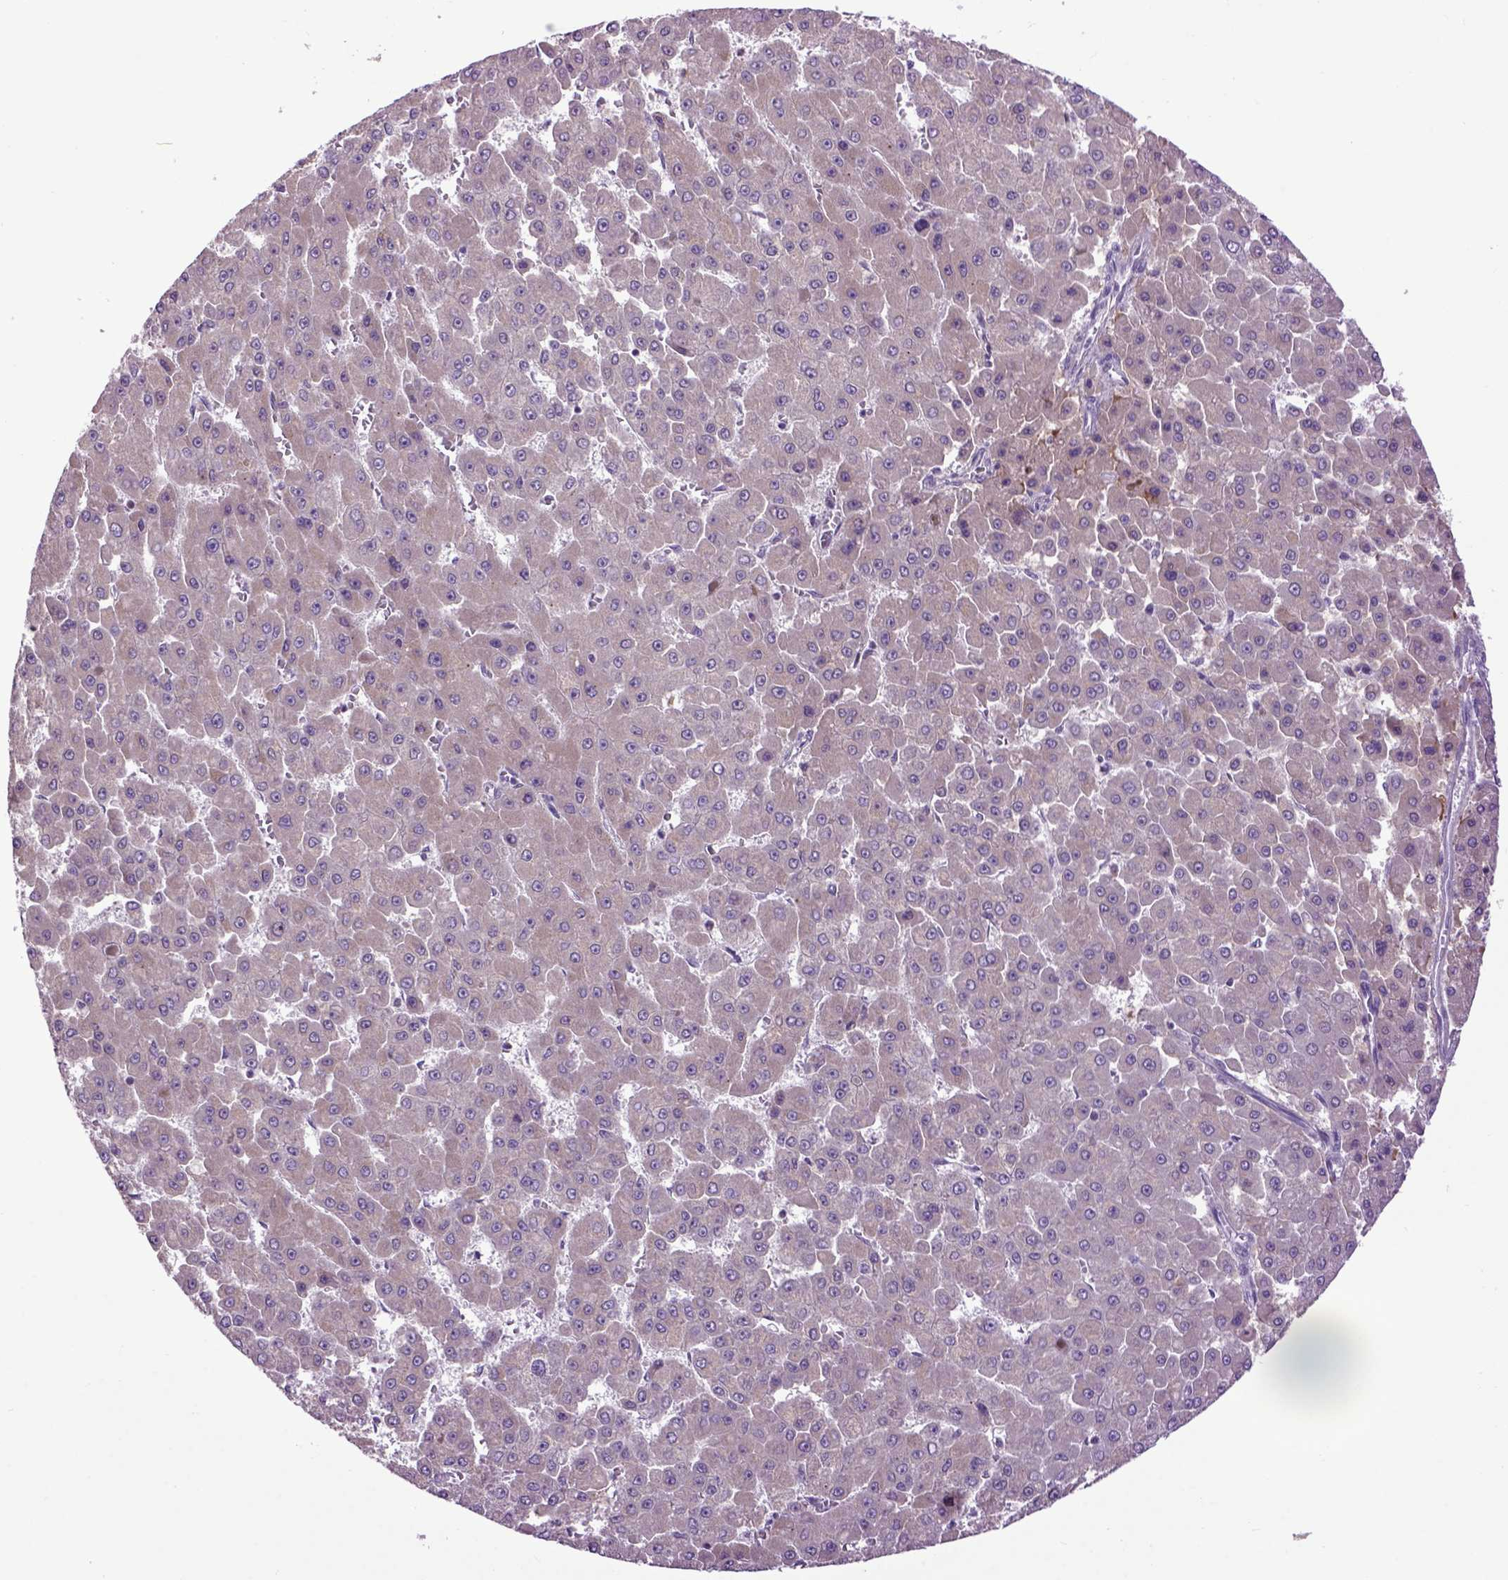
{"staining": {"intensity": "negative", "quantity": "none", "location": "none"}, "tissue": "liver cancer", "cell_type": "Tumor cells", "image_type": "cancer", "snomed": [{"axis": "morphology", "description": "Carcinoma, Hepatocellular, NOS"}, {"axis": "topography", "description": "Liver"}], "caption": "Tumor cells show no significant protein staining in liver cancer.", "gene": "EMILIN3", "patient": {"sex": "male", "age": 78}}